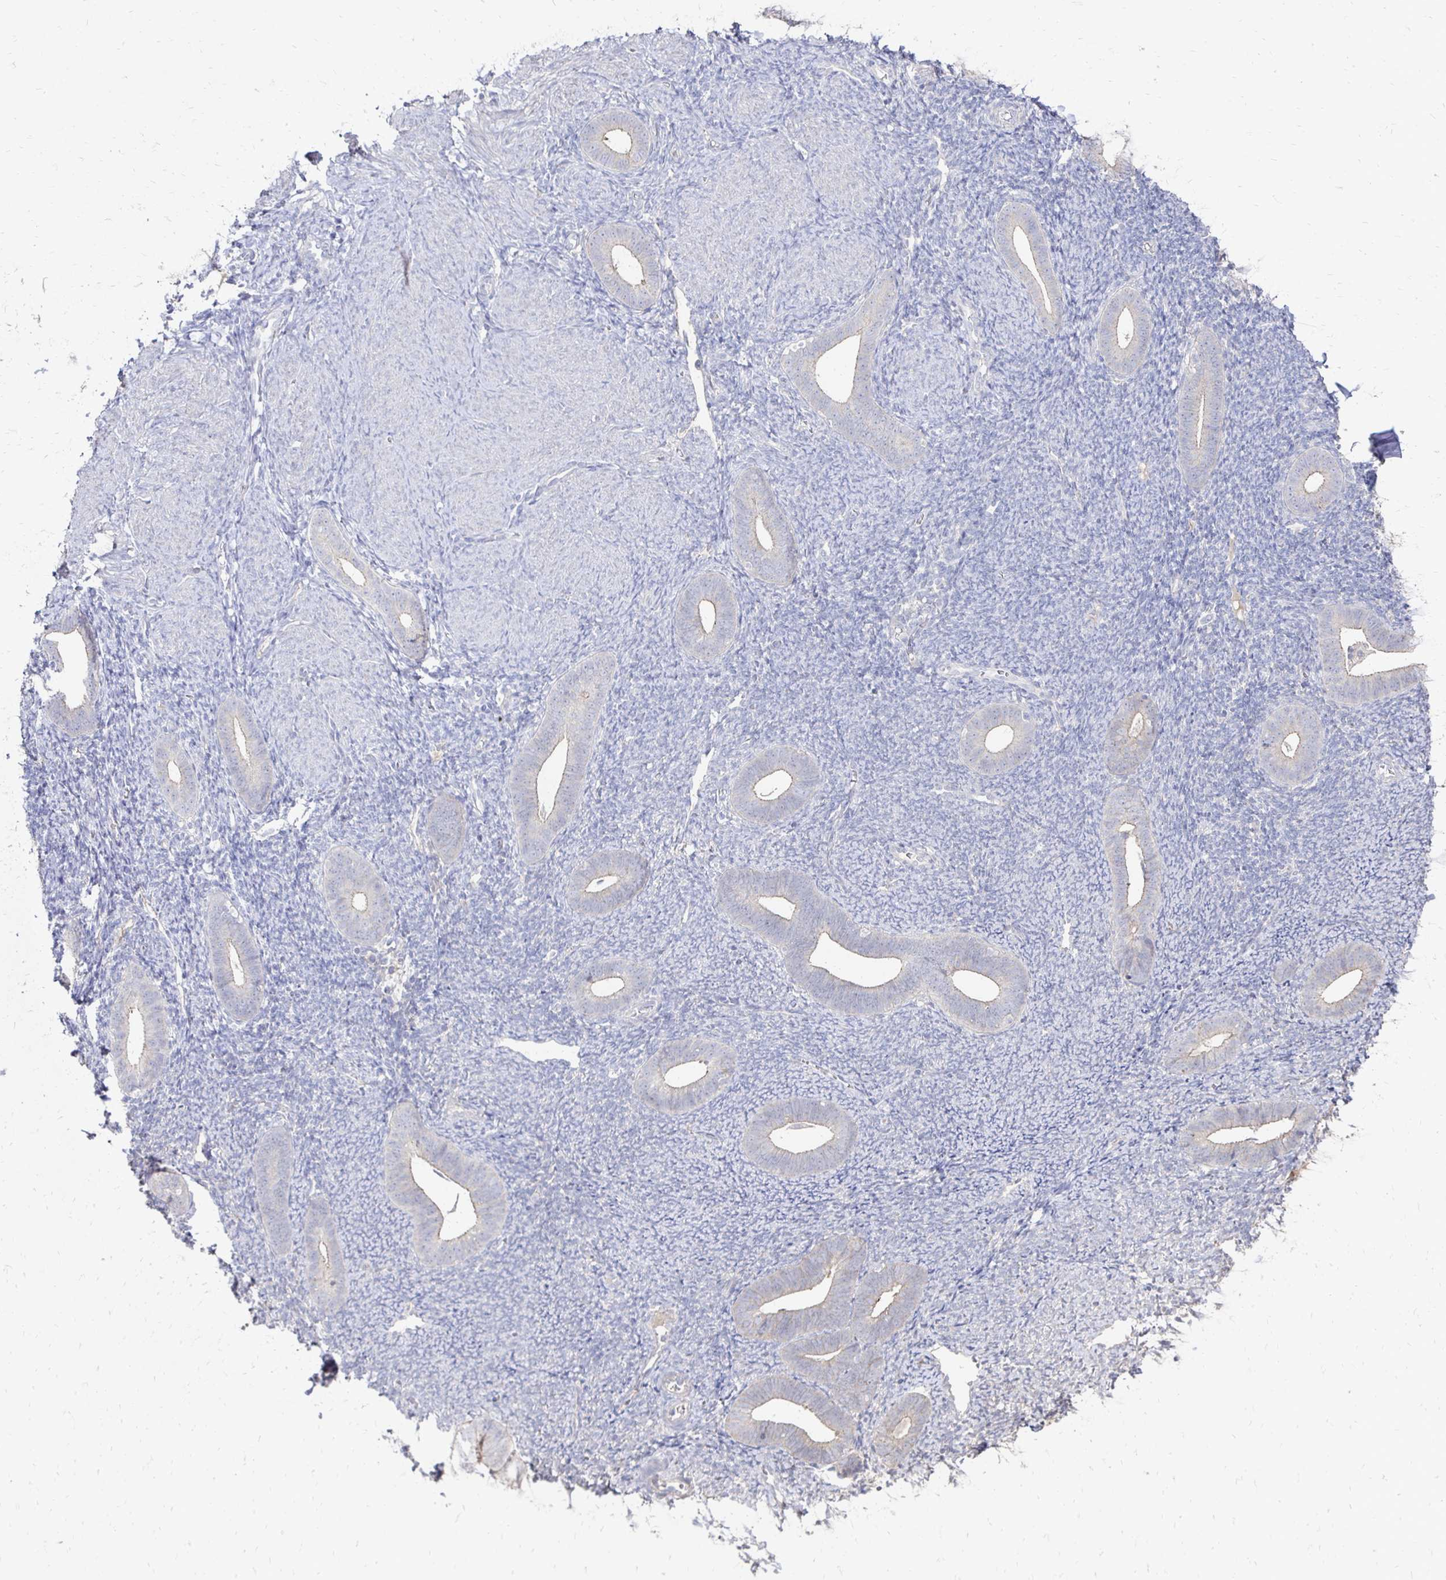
{"staining": {"intensity": "negative", "quantity": "none", "location": "none"}, "tissue": "endometrium", "cell_type": "Cells in endometrial stroma", "image_type": "normal", "snomed": [{"axis": "morphology", "description": "Normal tissue, NOS"}, {"axis": "topography", "description": "Endometrium"}], "caption": "The photomicrograph exhibits no staining of cells in endometrial stroma in benign endometrium.", "gene": "ZNF727", "patient": {"sex": "female", "age": 39}}